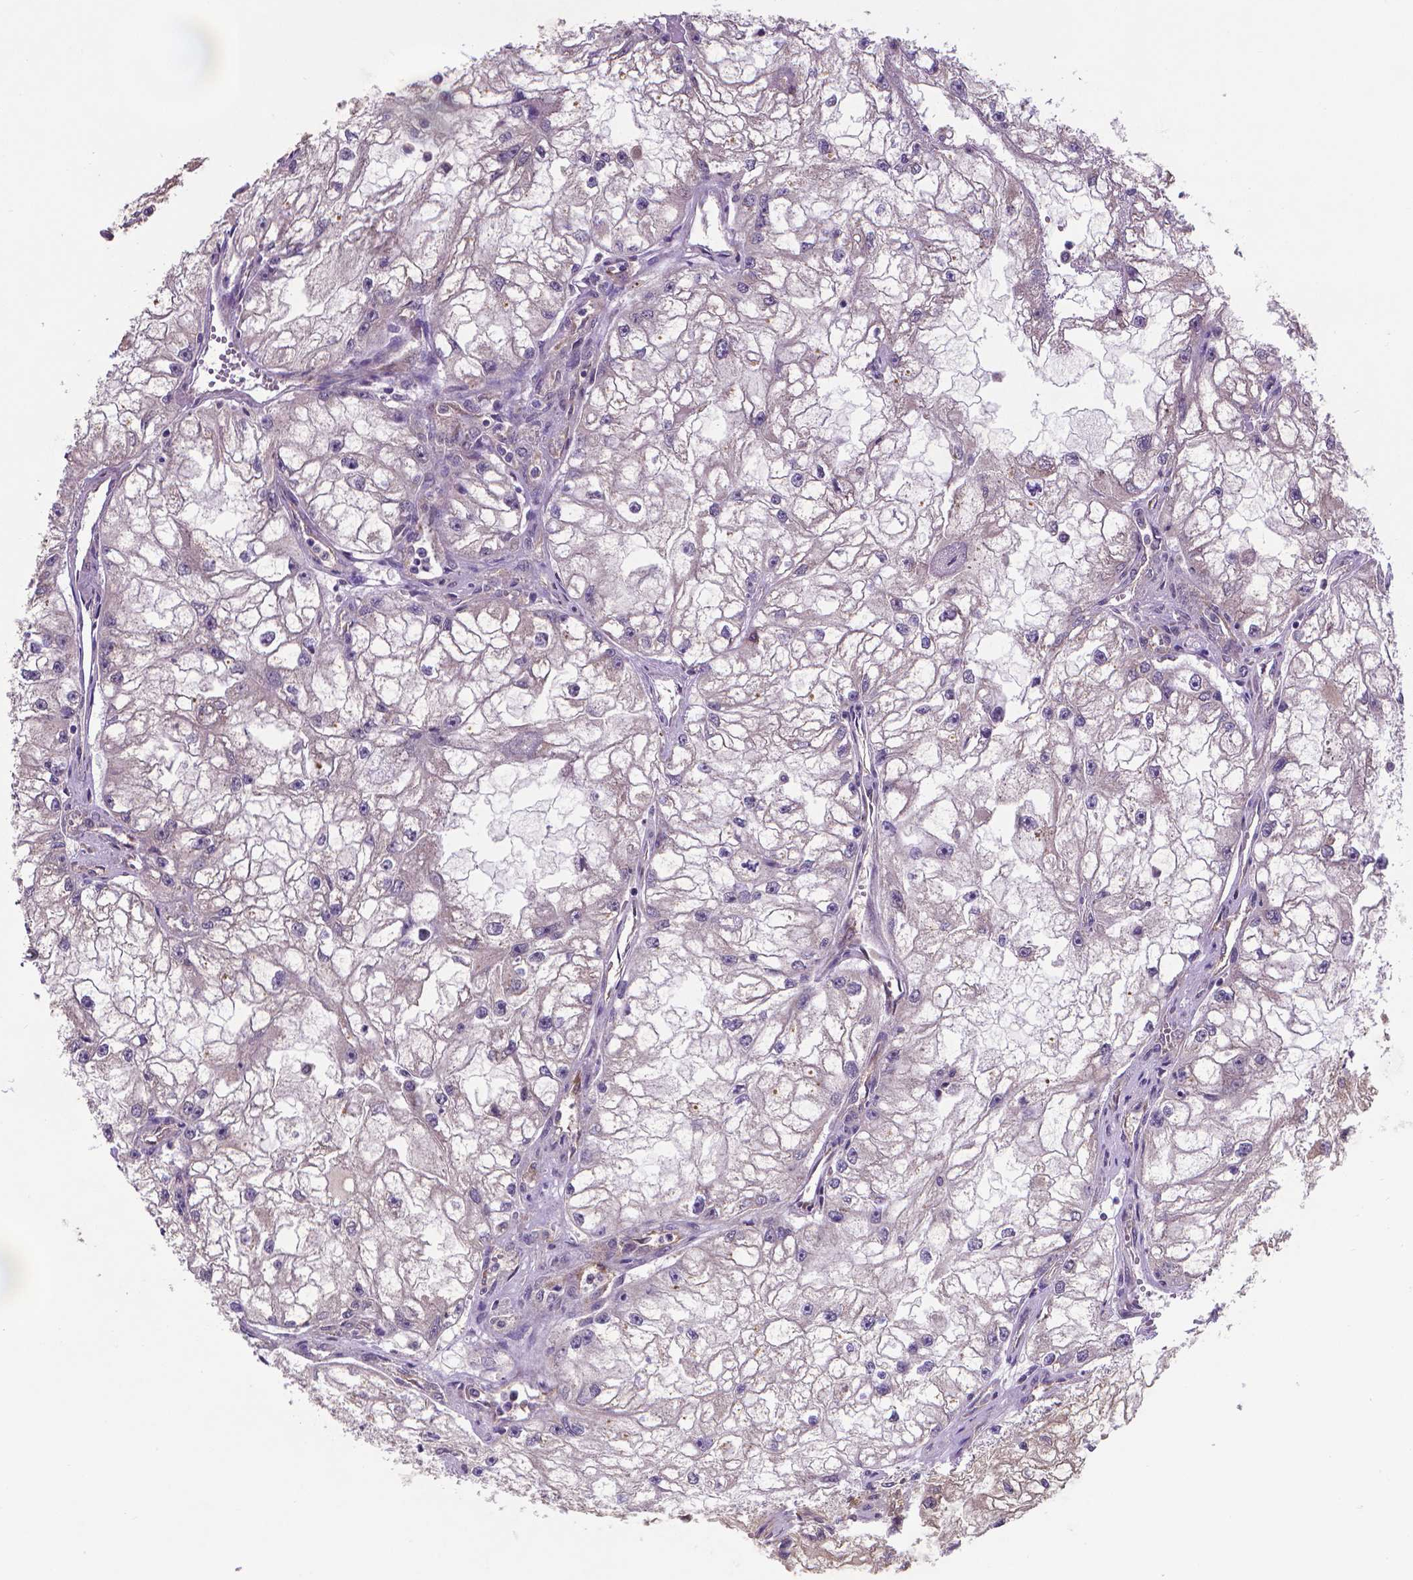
{"staining": {"intensity": "weak", "quantity": "<25%", "location": "cytoplasmic/membranous"}, "tissue": "renal cancer", "cell_type": "Tumor cells", "image_type": "cancer", "snomed": [{"axis": "morphology", "description": "Adenocarcinoma, NOS"}, {"axis": "topography", "description": "Kidney"}], "caption": "This histopathology image is of renal cancer (adenocarcinoma) stained with immunohistochemistry to label a protein in brown with the nuclei are counter-stained blue. There is no staining in tumor cells.", "gene": "GPR63", "patient": {"sex": "male", "age": 59}}